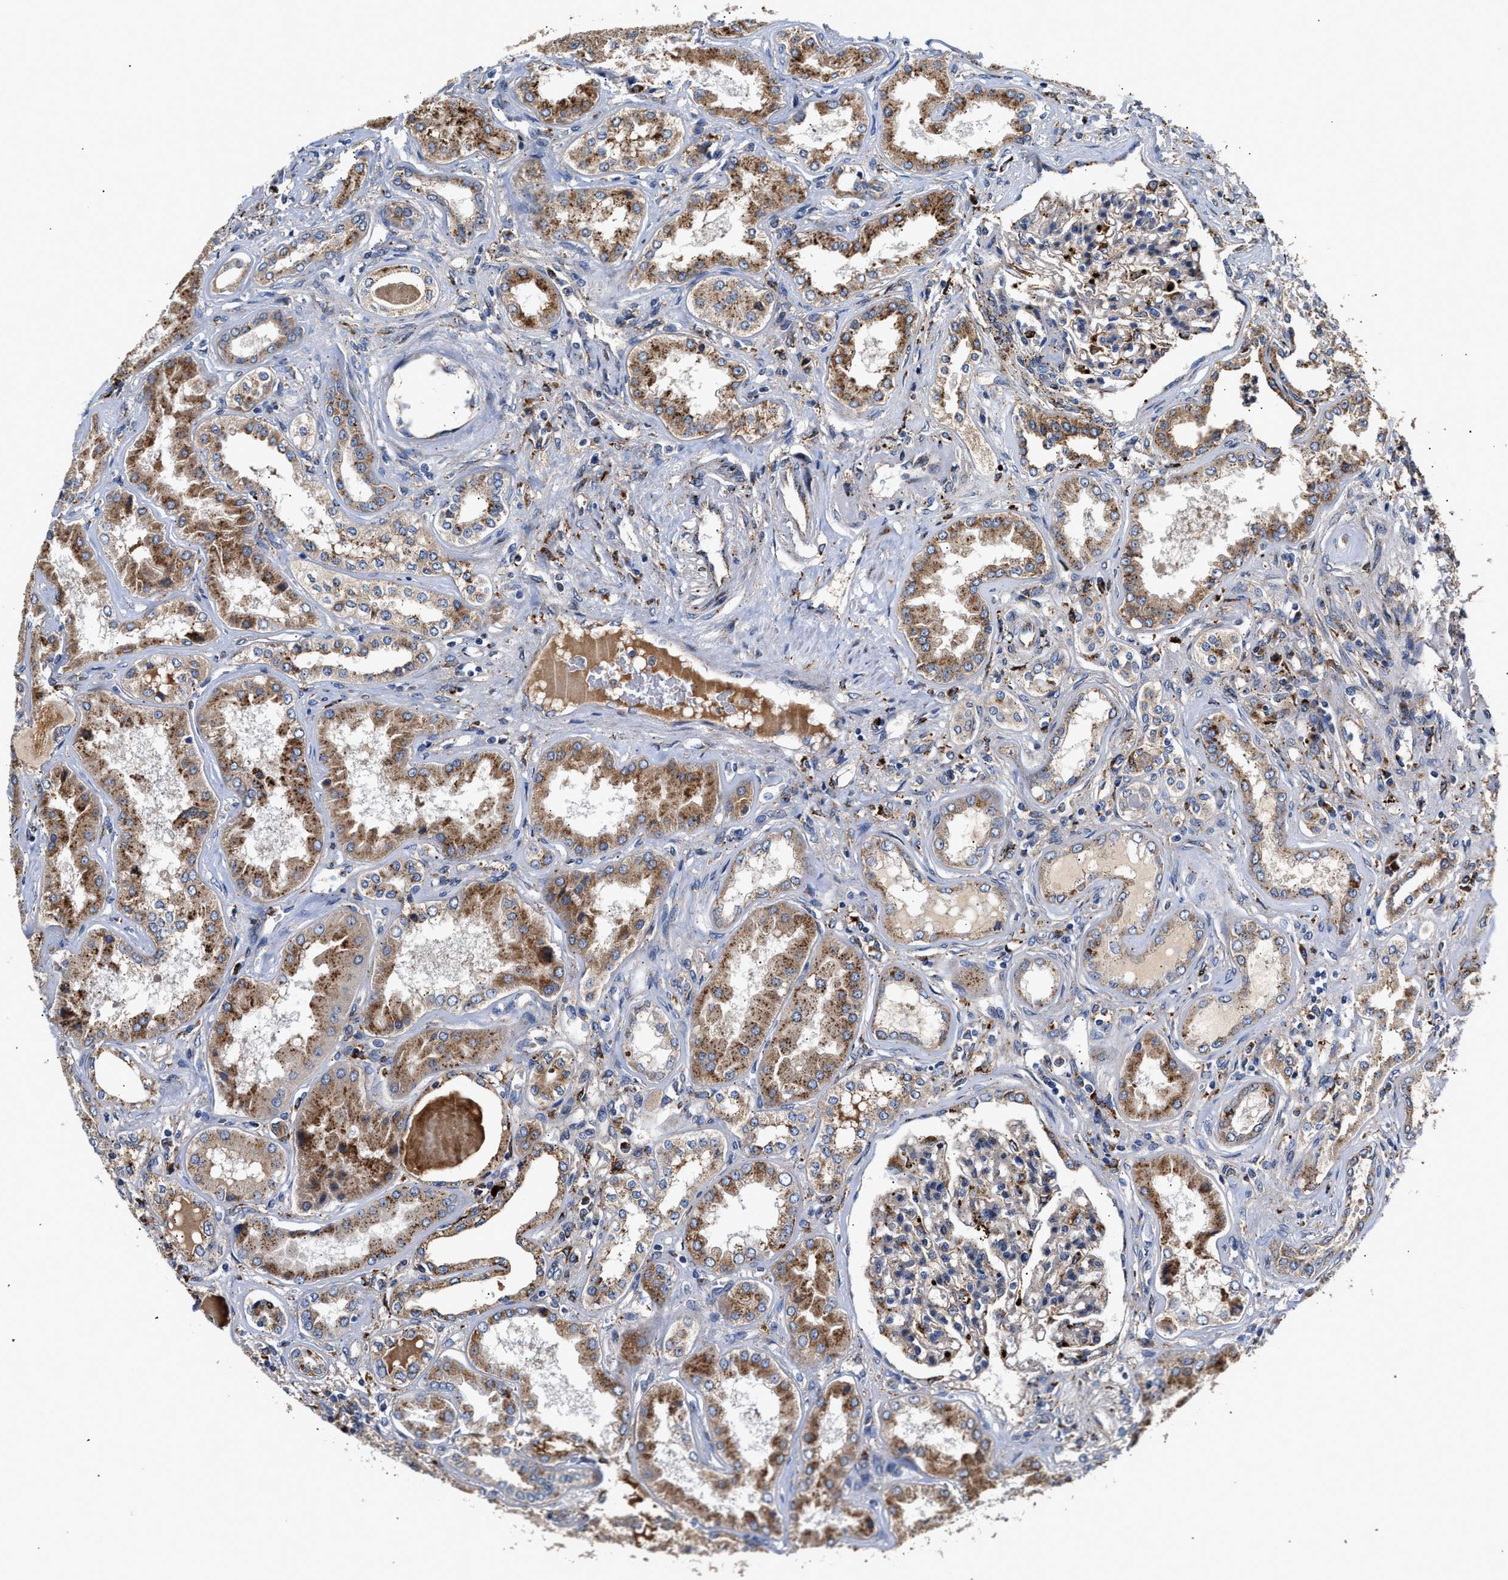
{"staining": {"intensity": "weak", "quantity": "25%-75%", "location": "cytoplasmic/membranous"}, "tissue": "kidney", "cell_type": "Cells in glomeruli", "image_type": "normal", "snomed": [{"axis": "morphology", "description": "Normal tissue, NOS"}, {"axis": "topography", "description": "Kidney"}], "caption": "Immunohistochemistry (IHC) micrograph of benign kidney: human kidney stained using immunohistochemistry demonstrates low levels of weak protein expression localized specifically in the cytoplasmic/membranous of cells in glomeruli, appearing as a cytoplasmic/membranous brown color.", "gene": "CCDC146", "patient": {"sex": "female", "age": 56}}